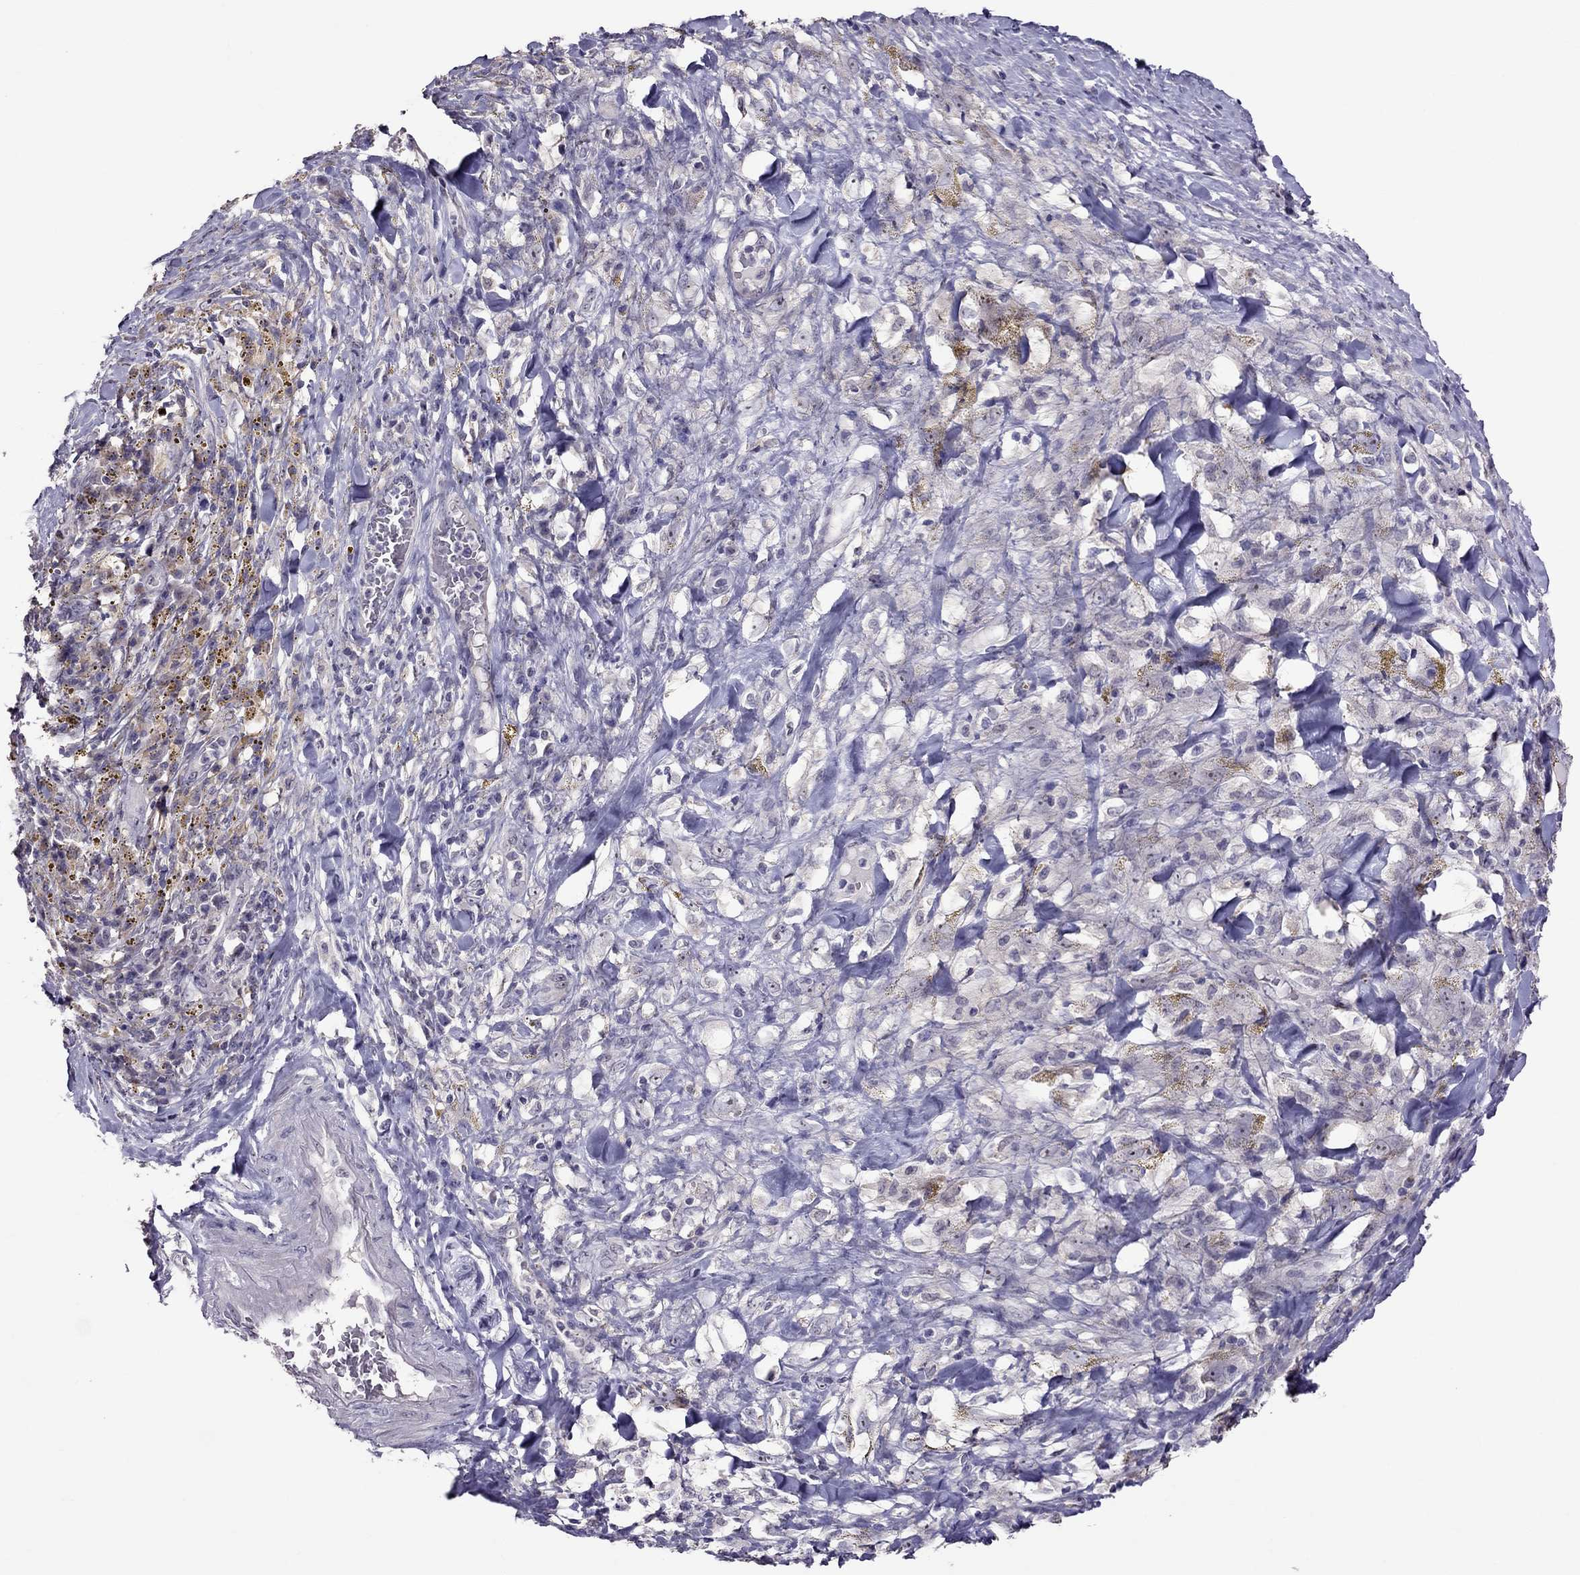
{"staining": {"intensity": "negative", "quantity": "none", "location": "none"}, "tissue": "melanoma", "cell_type": "Tumor cells", "image_type": "cancer", "snomed": [{"axis": "morphology", "description": "Malignant melanoma, NOS"}, {"axis": "topography", "description": "Skin"}], "caption": "Immunohistochemistry (IHC) histopathology image of neoplastic tissue: human melanoma stained with DAB demonstrates no significant protein positivity in tumor cells. Brightfield microscopy of immunohistochemistry stained with DAB (3,3'-diaminobenzidine) (brown) and hematoxylin (blue), captured at high magnification.", "gene": "LRRC46", "patient": {"sex": "female", "age": 91}}